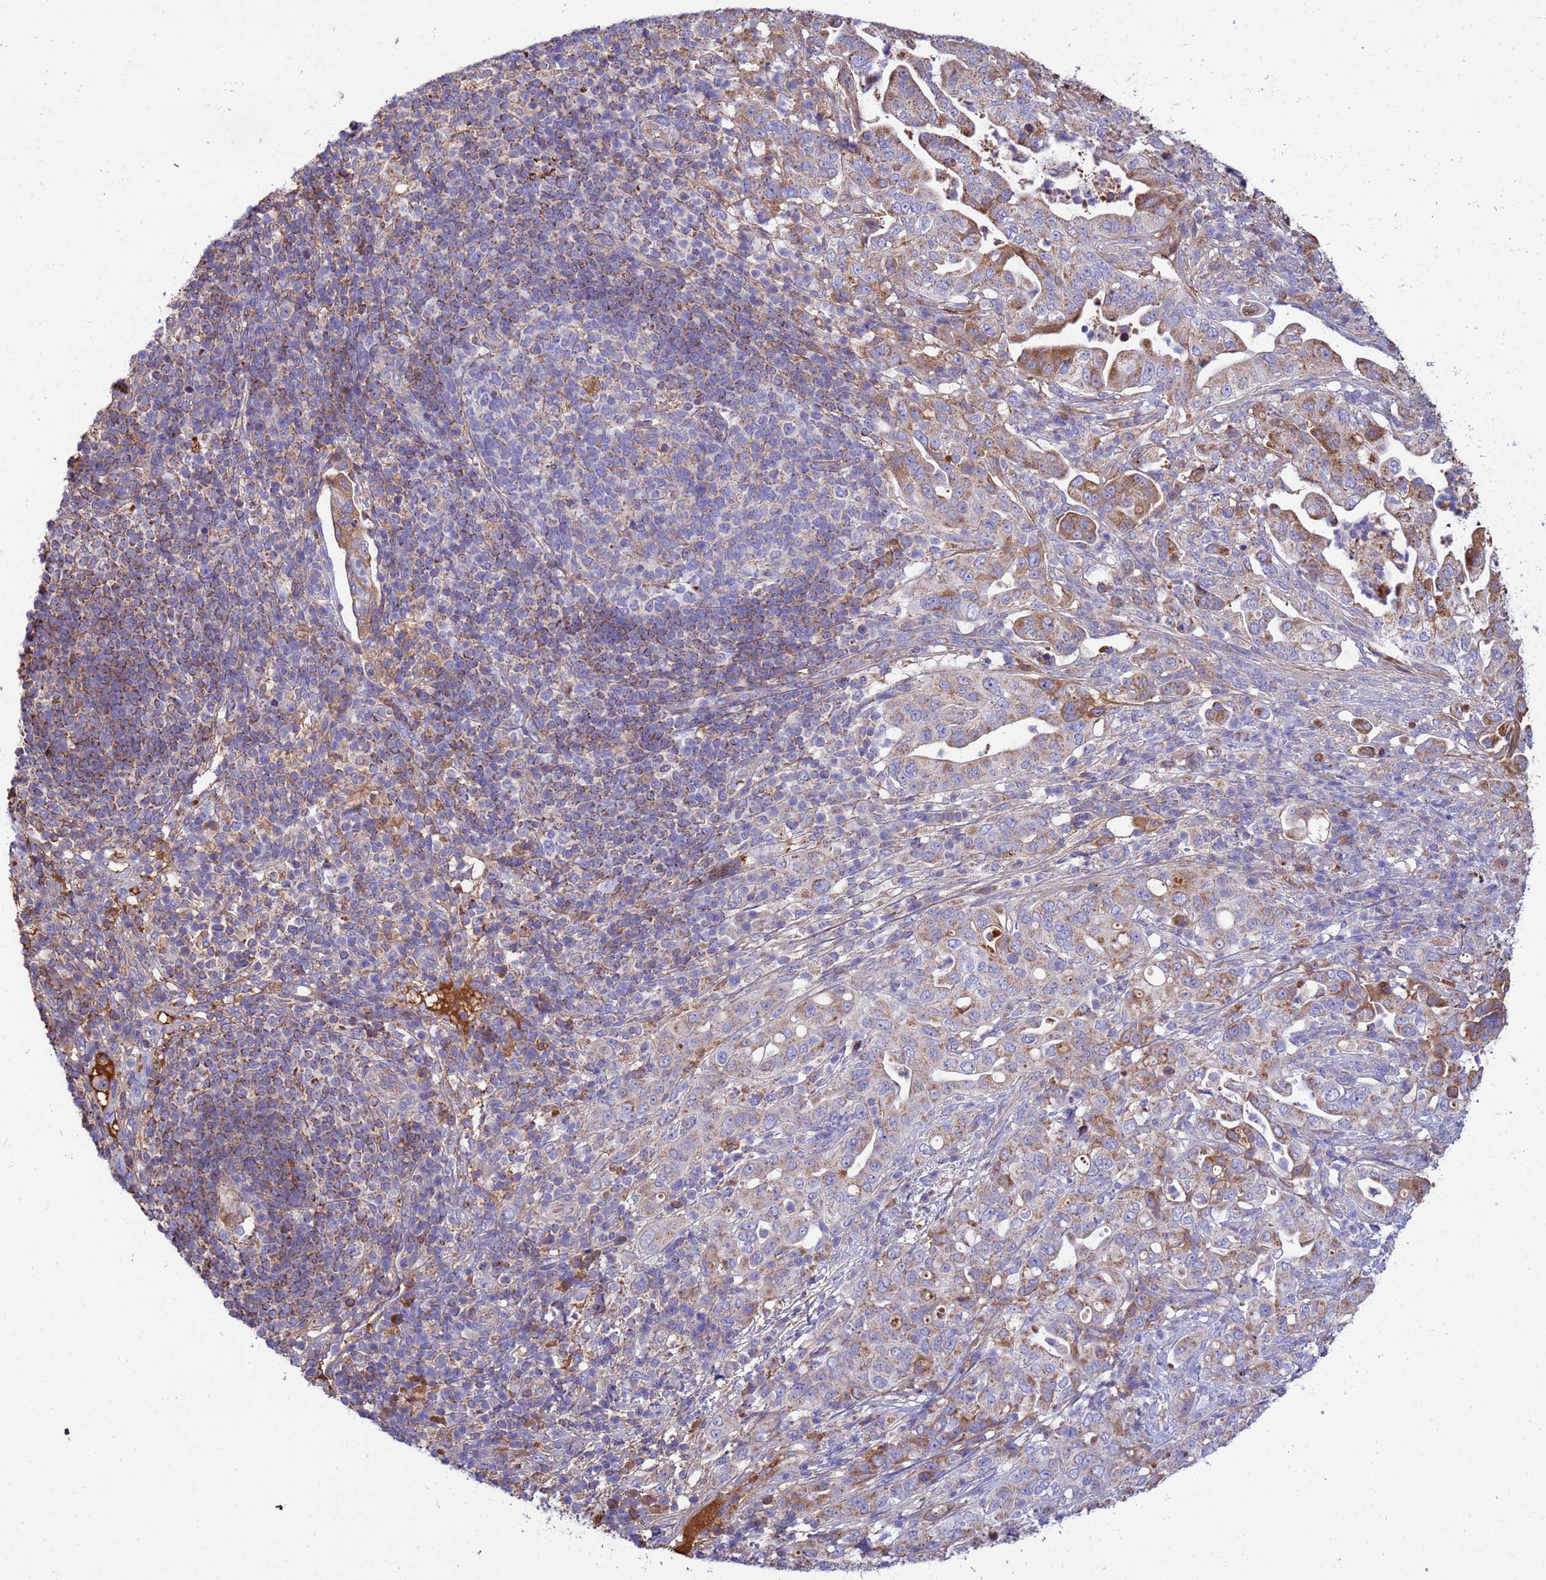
{"staining": {"intensity": "weak", "quantity": "25%-75%", "location": "cytoplasmic/membranous"}, "tissue": "pancreatic cancer", "cell_type": "Tumor cells", "image_type": "cancer", "snomed": [{"axis": "morphology", "description": "Normal tissue, NOS"}, {"axis": "morphology", "description": "Adenocarcinoma, NOS"}, {"axis": "topography", "description": "Lymph node"}, {"axis": "topography", "description": "Pancreas"}], "caption": "About 25%-75% of tumor cells in pancreatic cancer exhibit weak cytoplasmic/membranous protein positivity as visualized by brown immunohistochemical staining.", "gene": "GLUD1", "patient": {"sex": "female", "age": 67}}